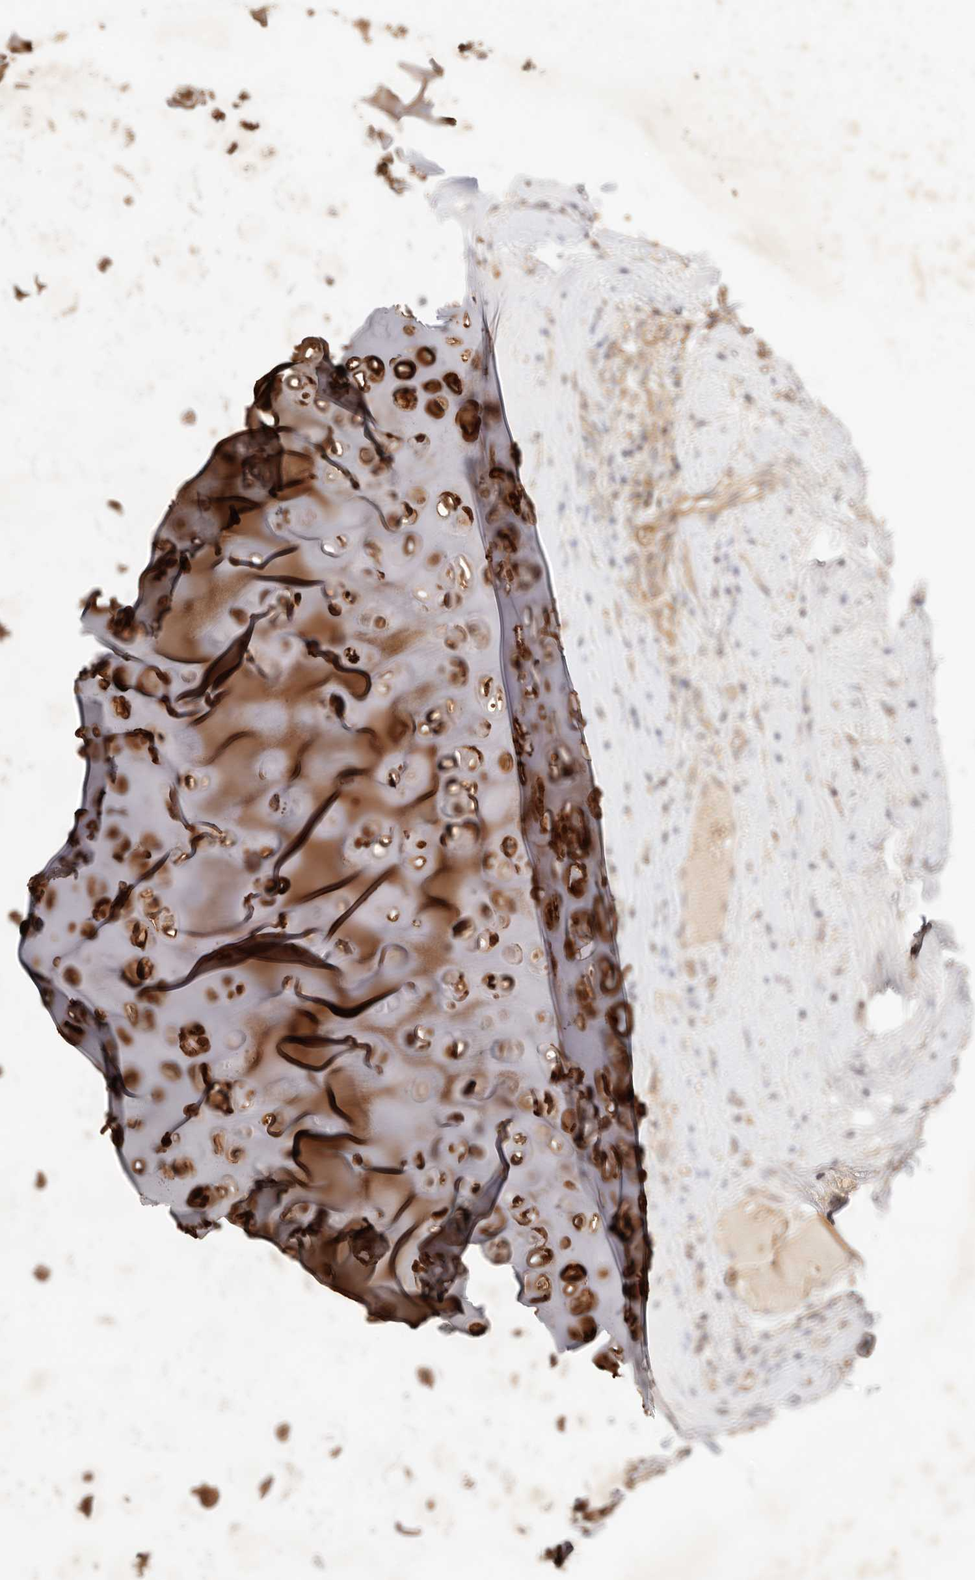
{"staining": {"intensity": "weak", "quantity": ">75%", "location": "cytoplasmic/membranous"}, "tissue": "adipose tissue", "cell_type": "Adipocytes", "image_type": "normal", "snomed": [{"axis": "morphology", "description": "Normal tissue, NOS"}, {"axis": "morphology", "description": "Basal cell carcinoma"}, {"axis": "topography", "description": "Cartilage tissue"}, {"axis": "topography", "description": "Nasopharynx"}, {"axis": "topography", "description": "Oral tissue"}], "caption": "High-magnification brightfield microscopy of normal adipose tissue stained with DAB (3,3'-diaminobenzidine) (brown) and counterstained with hematoxylin (blue). adipocytes exhibit weak cytoplasmic/membranous staining is identified in about>75% of cells.", "gene": "CXADR", "patient": {"sex": "female", "age": 77}}